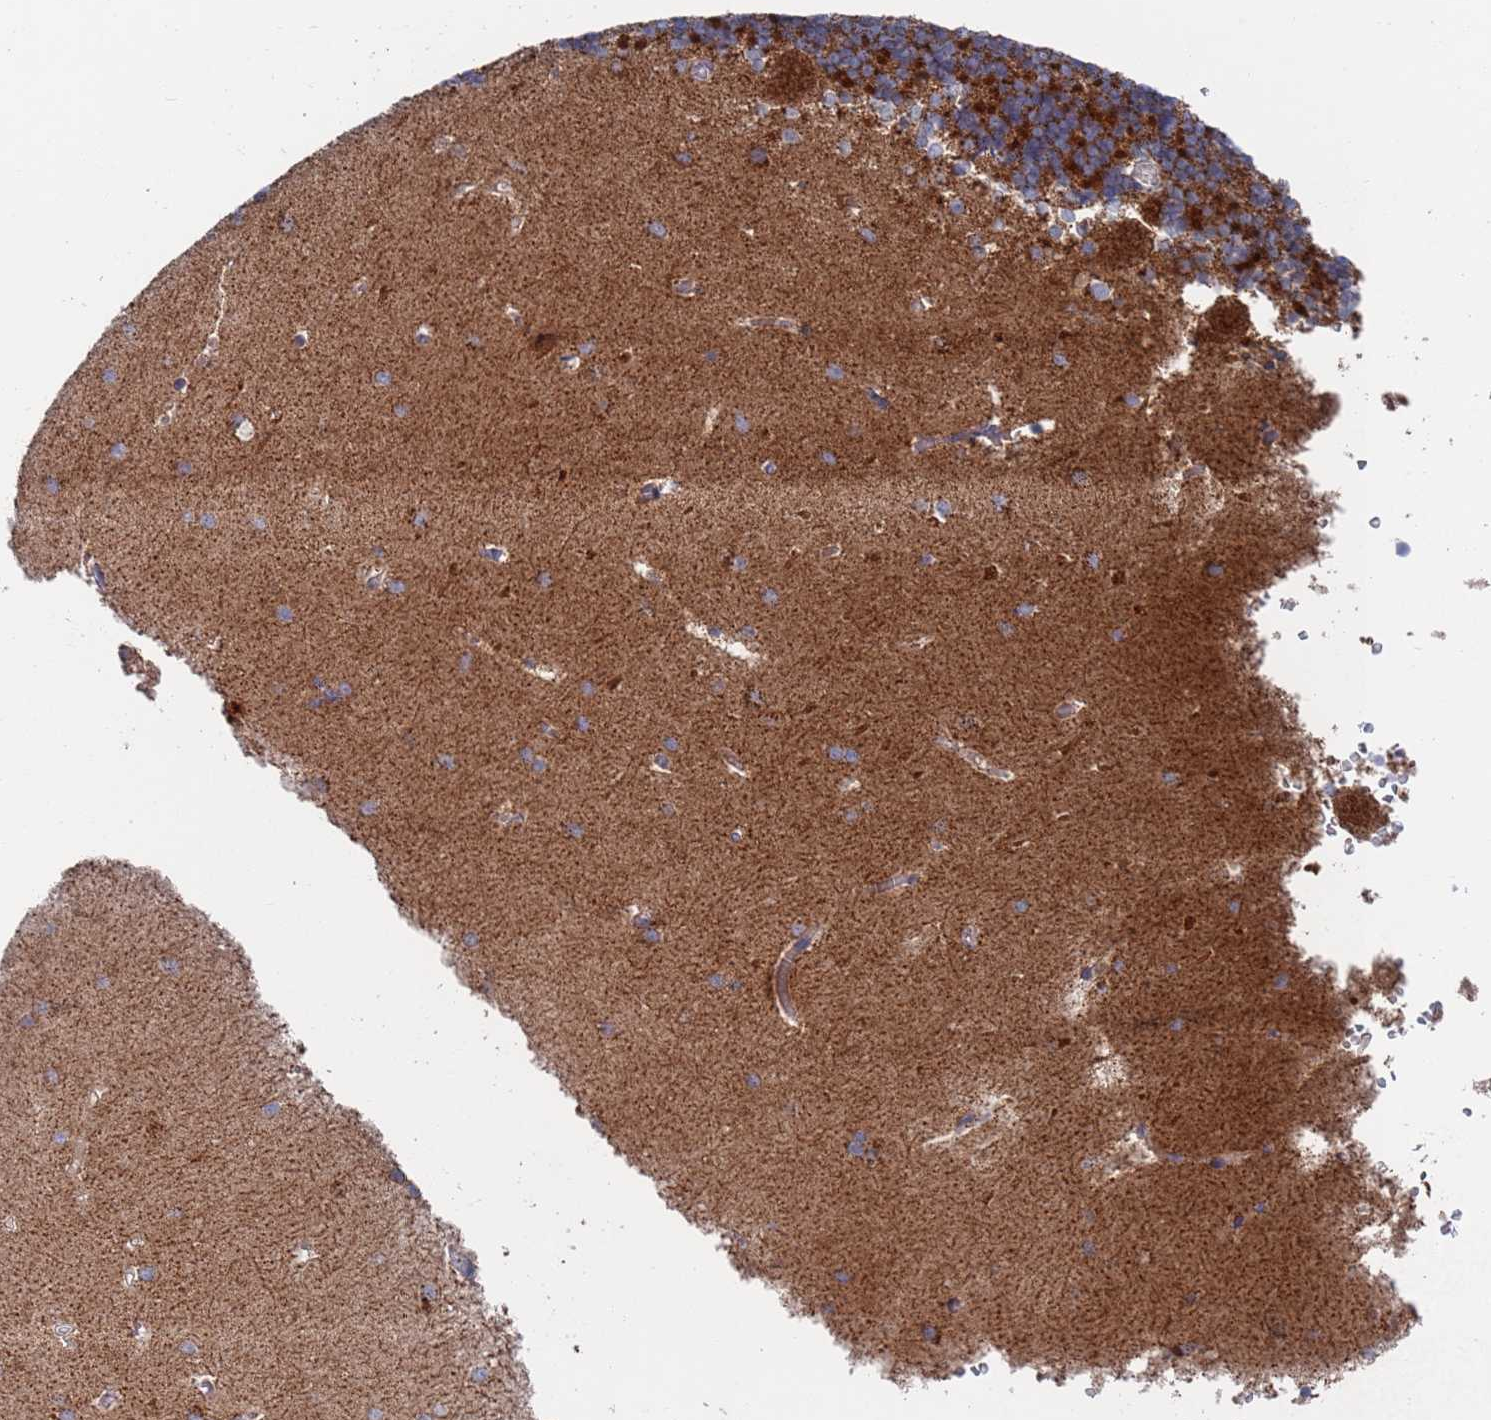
{"staining": {"intensity": "moderate", "quantity": "25%-75%", "location": "cytoplasmic/membranous"}, "tissue": "cerebellum", "cell_type": "Cells in granular layer", "image_type": "normal", "snomed": [{"axis": "morphology", "description": "Normal tissue, NOS"}, {"axis": "topography", "description": "Cerebellum"}], "caption": "Moderate cytoplasmic/membranous positivity is present in about 25%-75% of cells in granular layer in benign cerebellum.", "gene": "CHCHD6", "patient": {"sex": "male", "age": 37}}